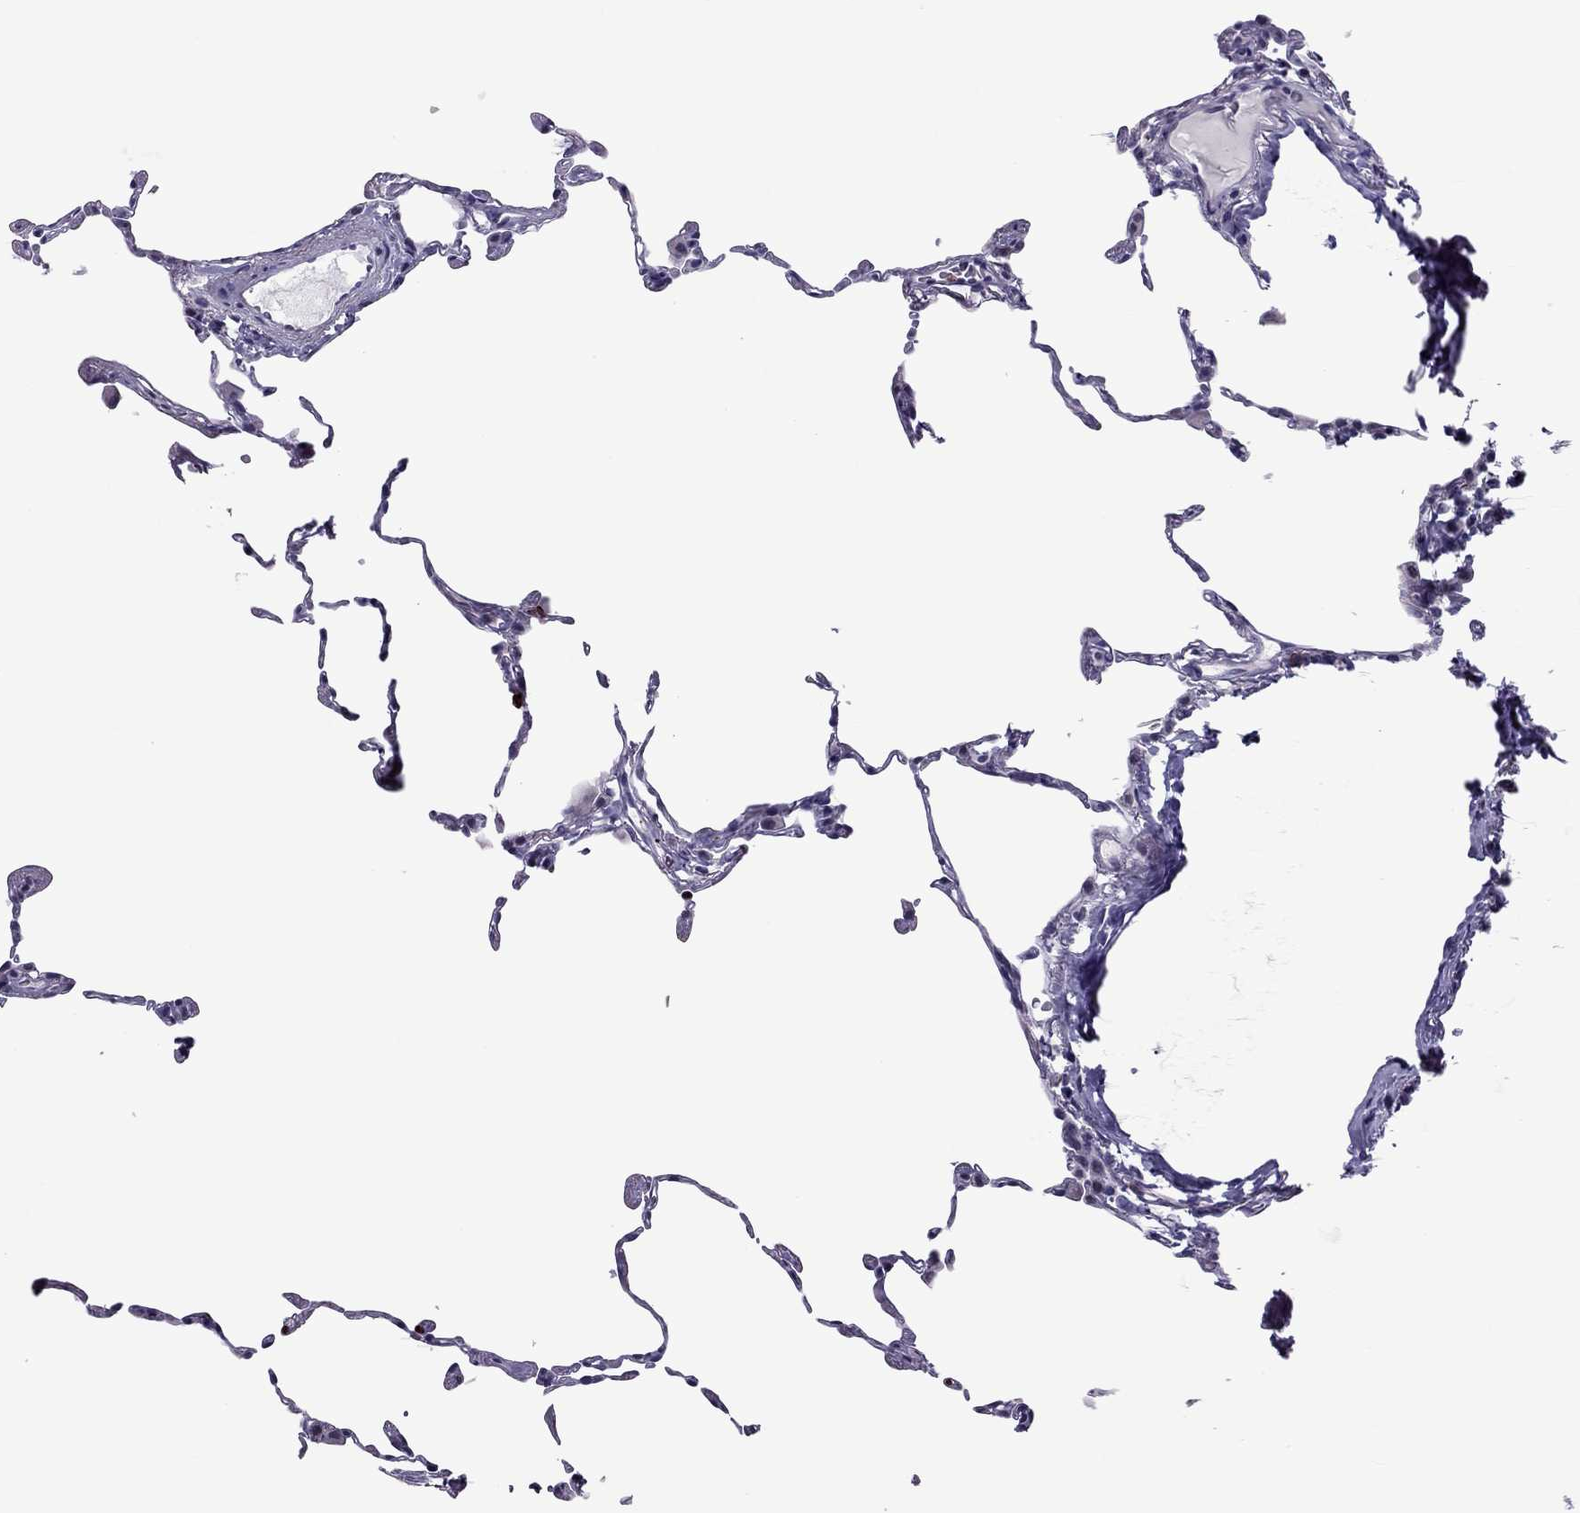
{"staining": {"intensity": "negative", "quantity": "none", "location": "none"}, "tissue": "lung", "cell_type": "Alveolar cells", "image_type": "normal", "snomed": [{"axis": "morphology", "description": "Normal tissue, NOS"}, {"axis": "topography", "description": "Lung"}], "caption": "Immunohistochemistry photomicrograph of unremarkable lung: human lung stained with DAB exhibits no significant protein expression in alveolar cells.", "gene": "CCL27", "patient": {"sex": "female", "age": 57}}